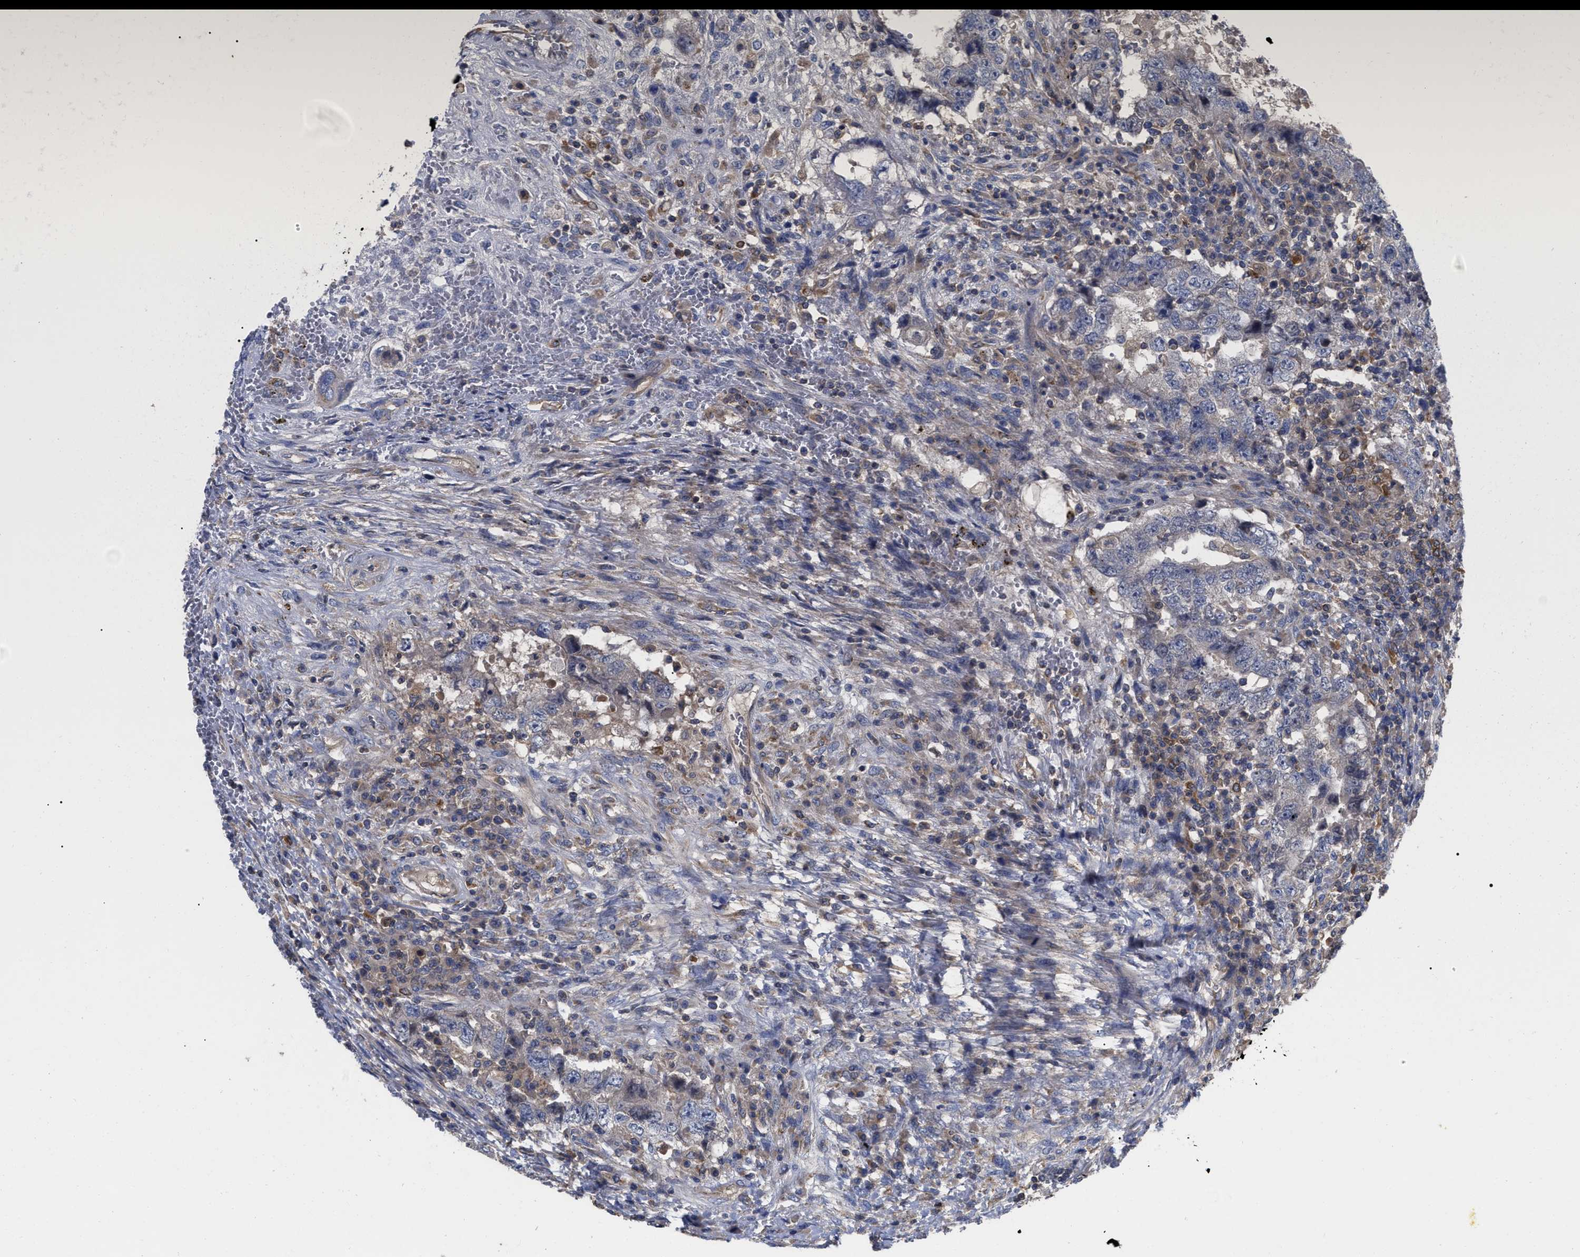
{"staining": {"intensity": "negative", "quantity": "none", "location": "none"}, "tissue": "testis cancer", "cell_type": "Tumor cells", "image_type": "cancer", "snomed": [{"axis": "morphology", "description": "Carcinoma, Embryonal, NOS"}, {"axis": "topography", "description": "Testis"}], "caption": "DAB (3,3'-diaminobenzidine) immunohistochemical staining of human testis cancer reveals no significant positivity in tumor cells.", "gene": "RAP1GDS1", "patient": {"sex": "male", "age": 26}}